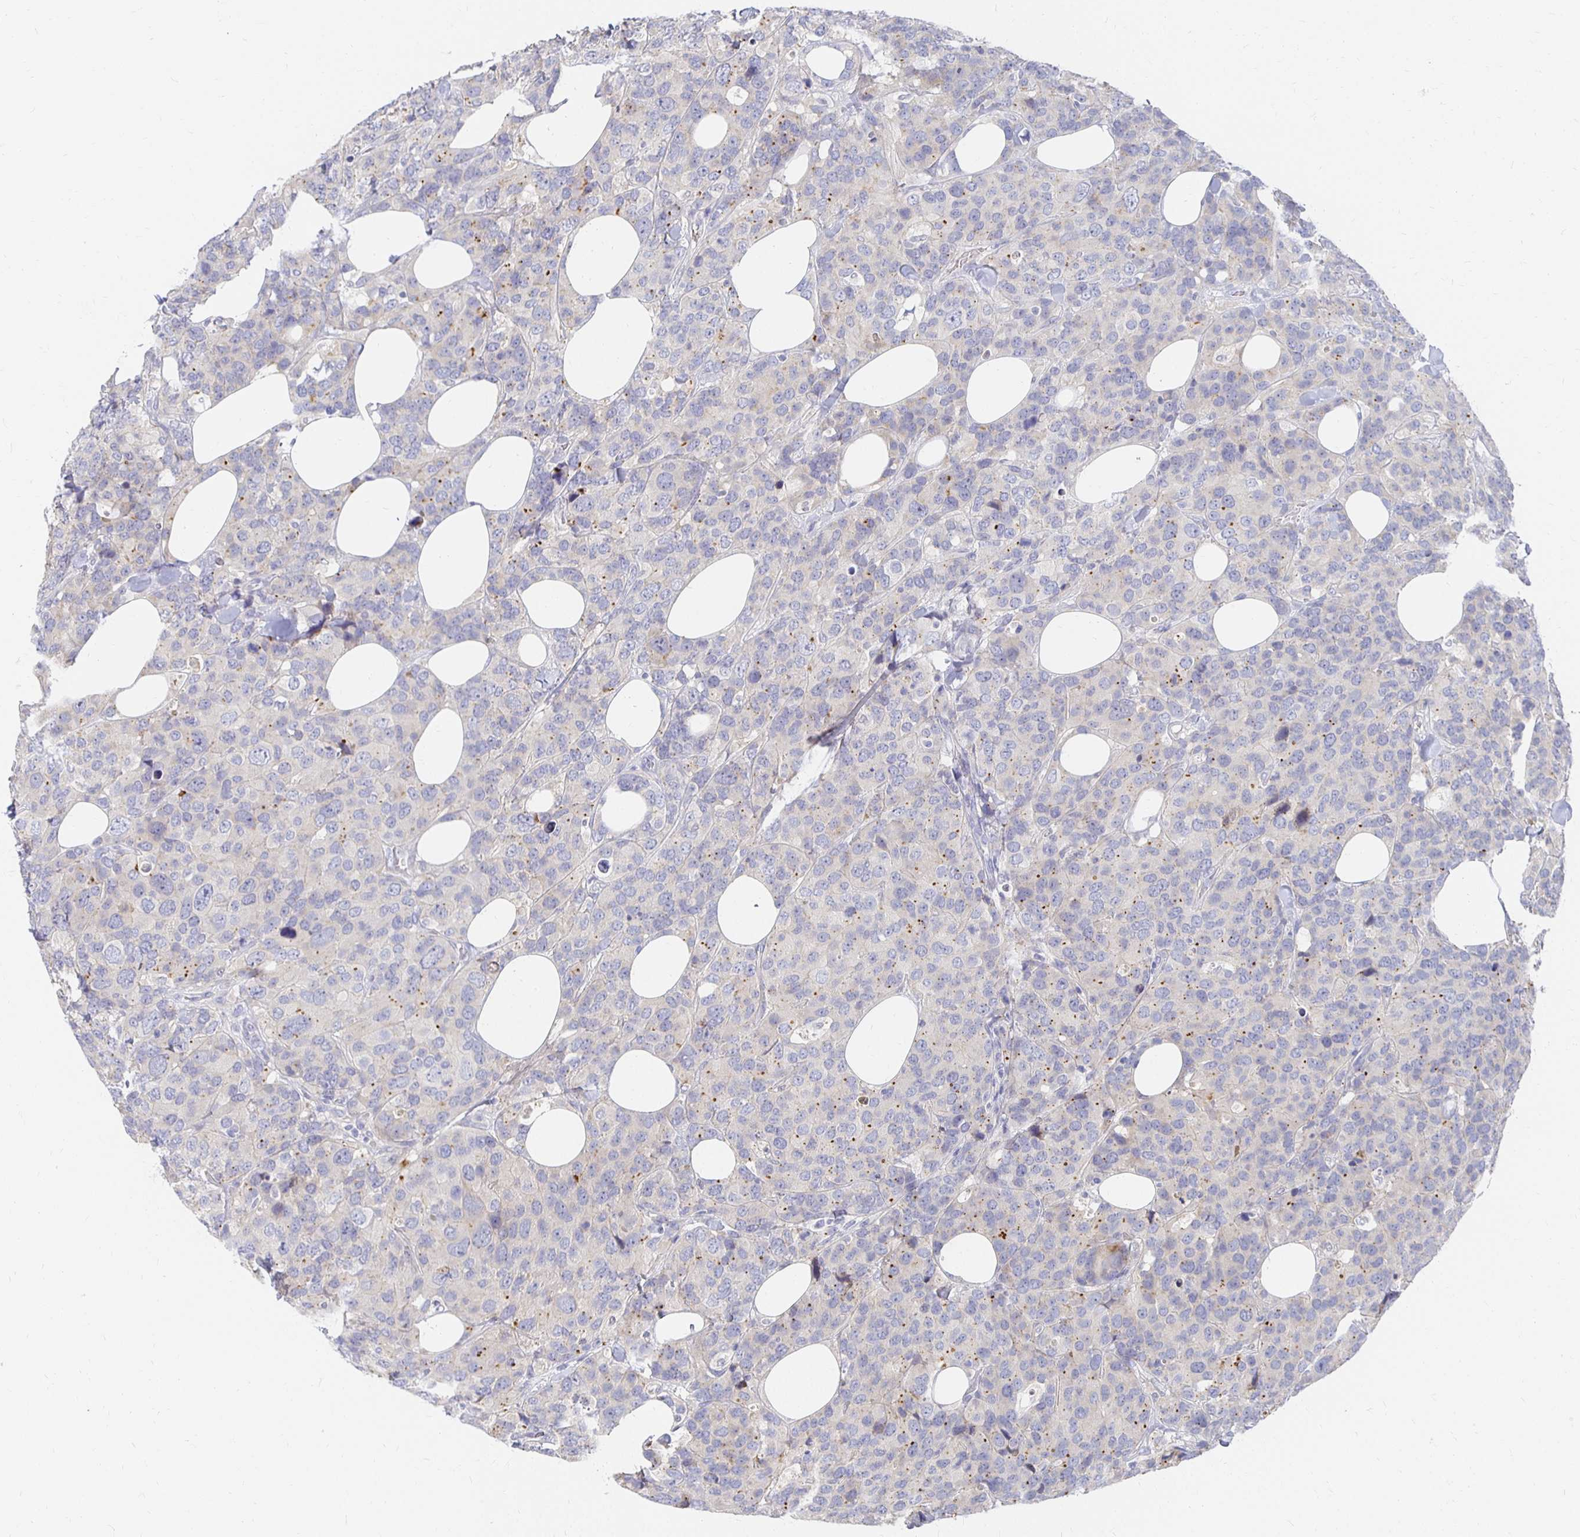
{"staining": {"intensity": "moderate", "quantity": "<25%", "location": "cytoplasmic/membranous"}, "tissue": "breast cancer", "cell_type": "Tumor cells", "image_type": "cancer", "snomed": [{"axis": "morphology", "description": "Lobular carcinoma"}, {"axis": "topography", "description": "Breast"}], "caption": "Protein staining of lobular carcinoma (breast) tissue displays moderate cytoplasmic/membranous expression in about <25% of tumor cells. (DAB (3,3'-diaminobenzidine) IHC with brightfield microscopy, high magnification).", "gene": "FKRP", "patient": {"sex": "female", "age": 59}}